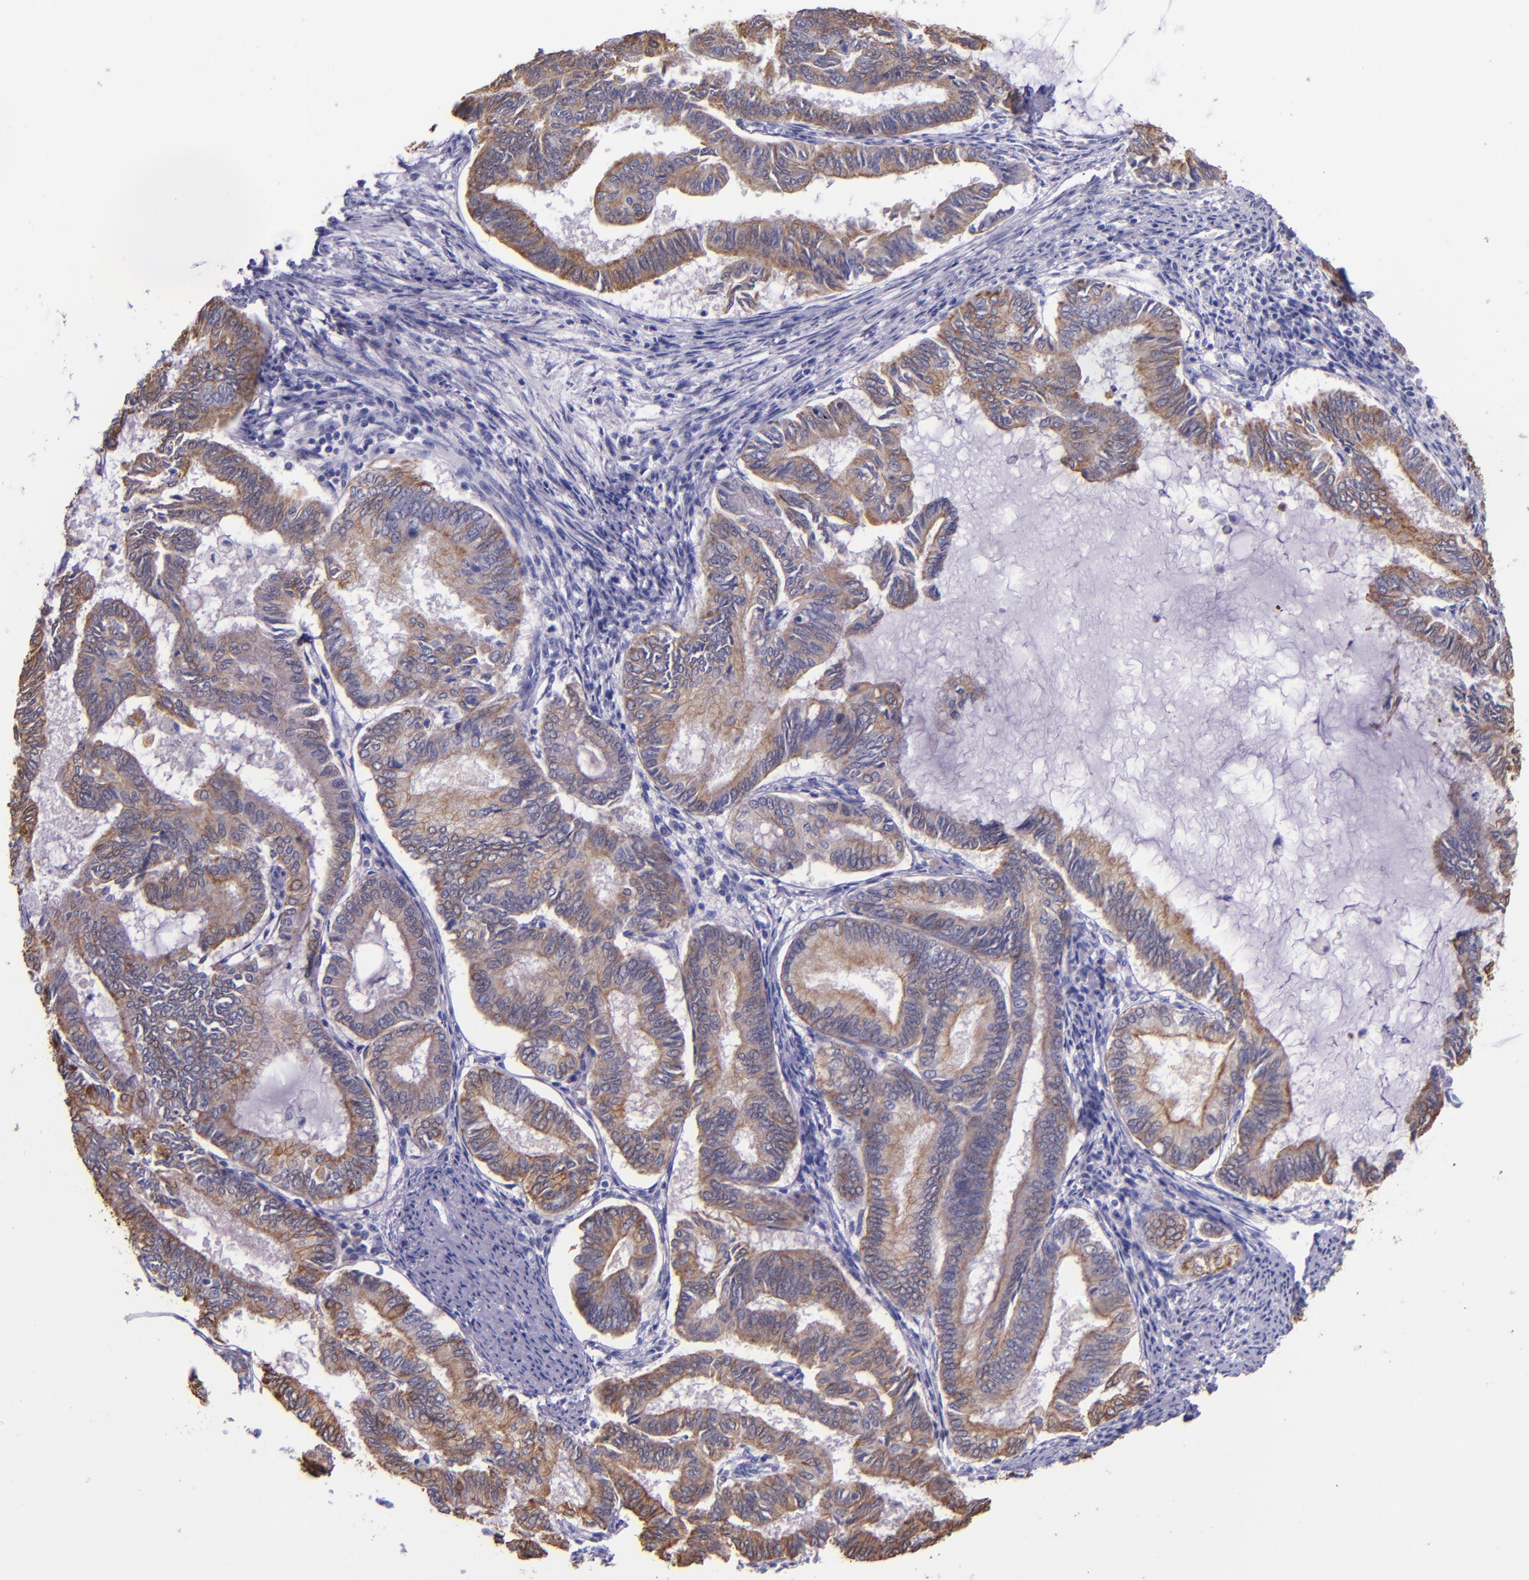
{"staining": {"intensity": "moderate", "quantity": ">75%", "location": "cytoplasmic/membranous"}, "tissue": "endometrial cancer", "cell_type": "Tumor cells", "image_type": "cancer", "snomed": [{"axis": "morphology", "description": "Adenocarcinoma, NOS"}, {"axis": "topography", "description": "Endometrium"}], "caption": "Protein staining of endometrial adenocarcinoma tissue exhibits moderate cytoplasmic/membranous staining in about >75% of tumor cells. (DAB (3,3'-diaminobenzidine) IHC with brightfield microscopy, high magnification).", "gene": "KRT4", "patient": {"sex": "female", "age": 86}}